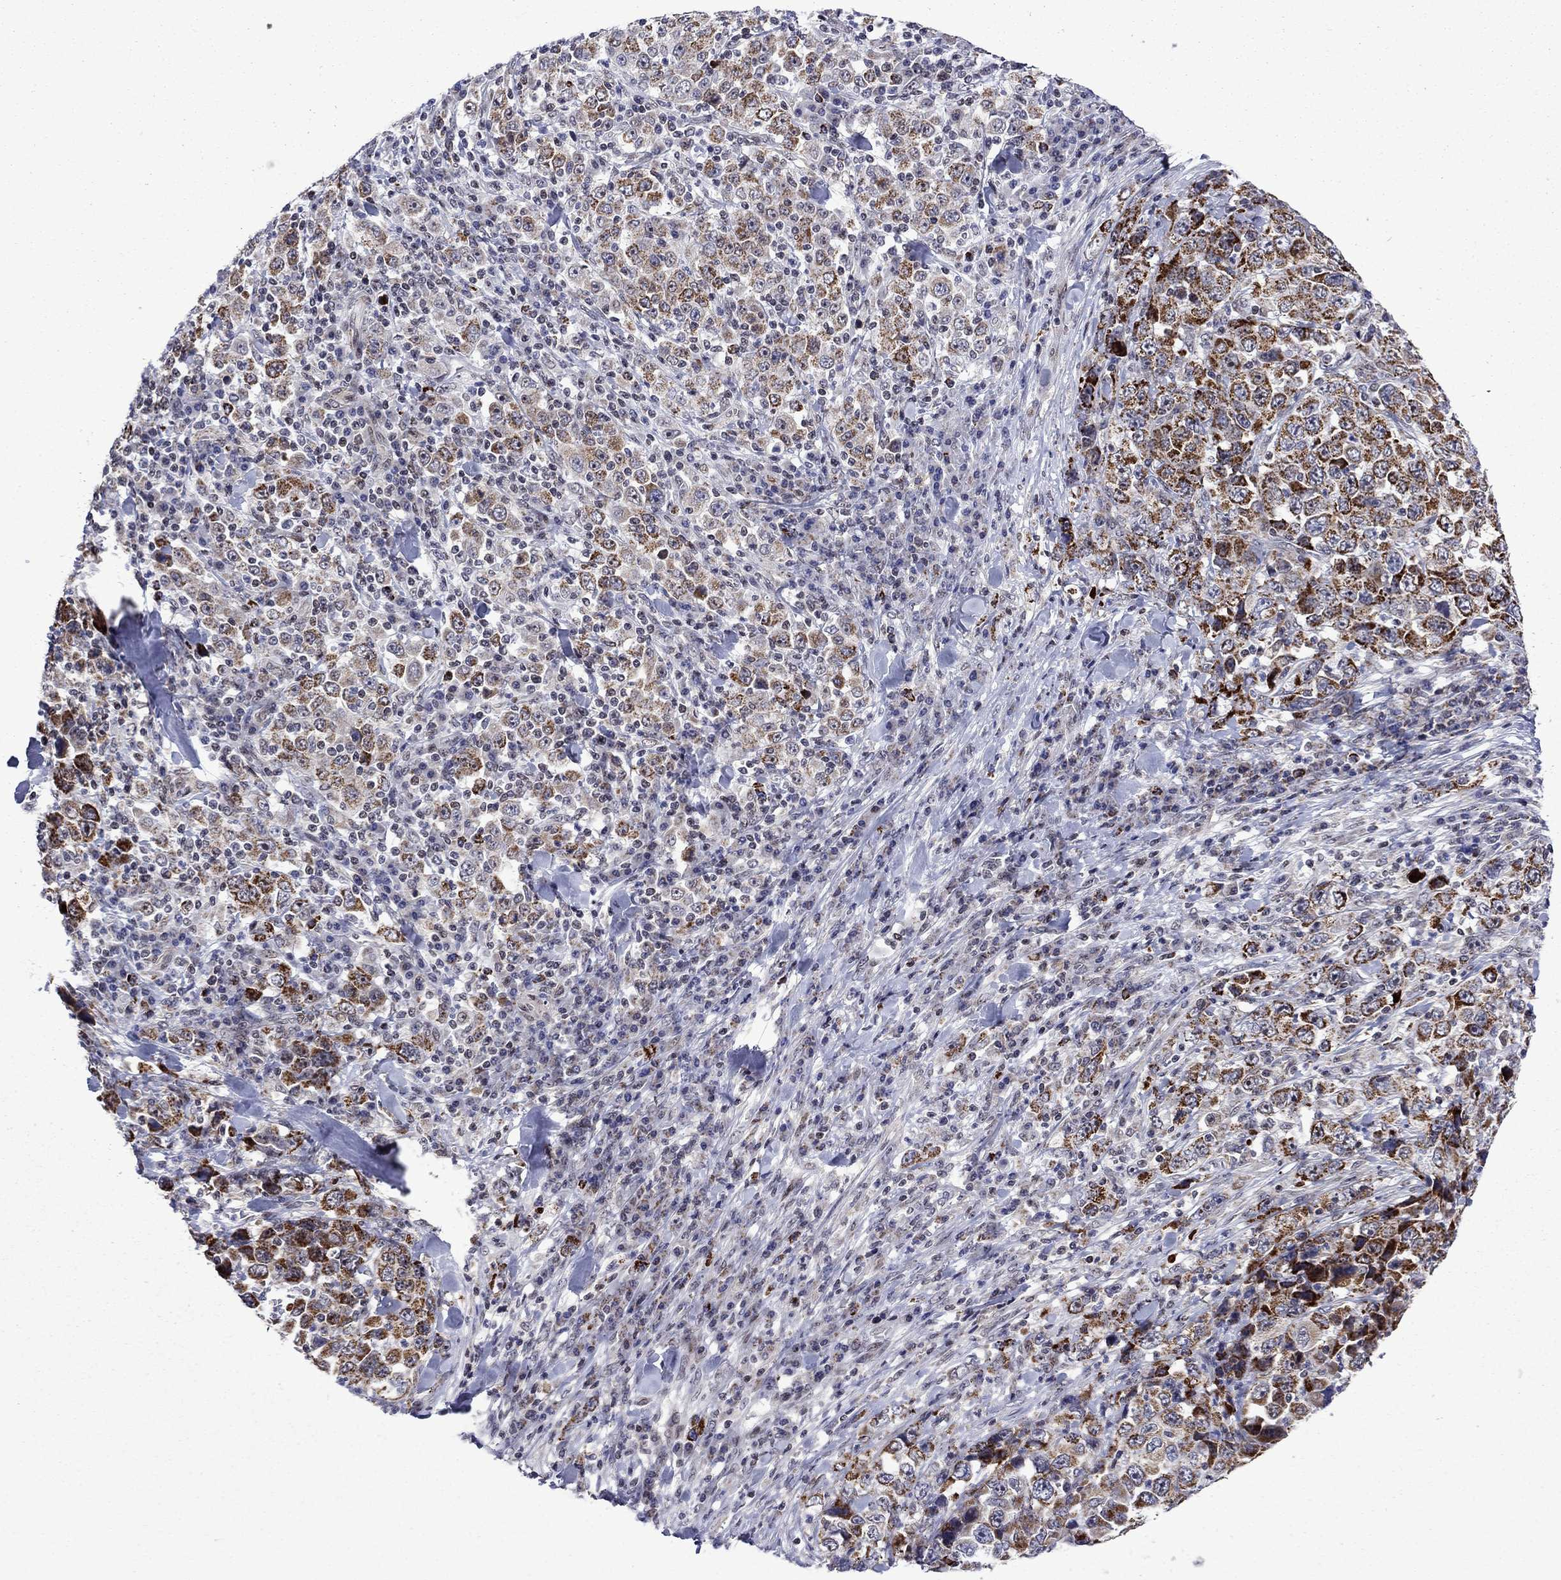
{"staining": {"intensity": "strong", "quantity": "<25%", "location": "cytoplasmic/membranous"}, "tissue": "stomach cancer", "cell_type": "Tumor cells", "image_type": "cancer", "snomed": [{"axis": "morphology", "description": "Normal tissue, NOS"}, {"axis": "morphology", "description": "Adenocarcinoma, NOS"}, {"axis": "topography", "description": "Stomach, upper"}, {"axis": "topography", "description": "Stomach"}], "caption": "Brown immunohistochemical staining in human stomach cancer (adenocarcinoma) shows strong cytoplasmic/membranous expression in about <25% of tumor cells.", "gene": "SURF2", "patient": {"sex": "male", "age": 59}}